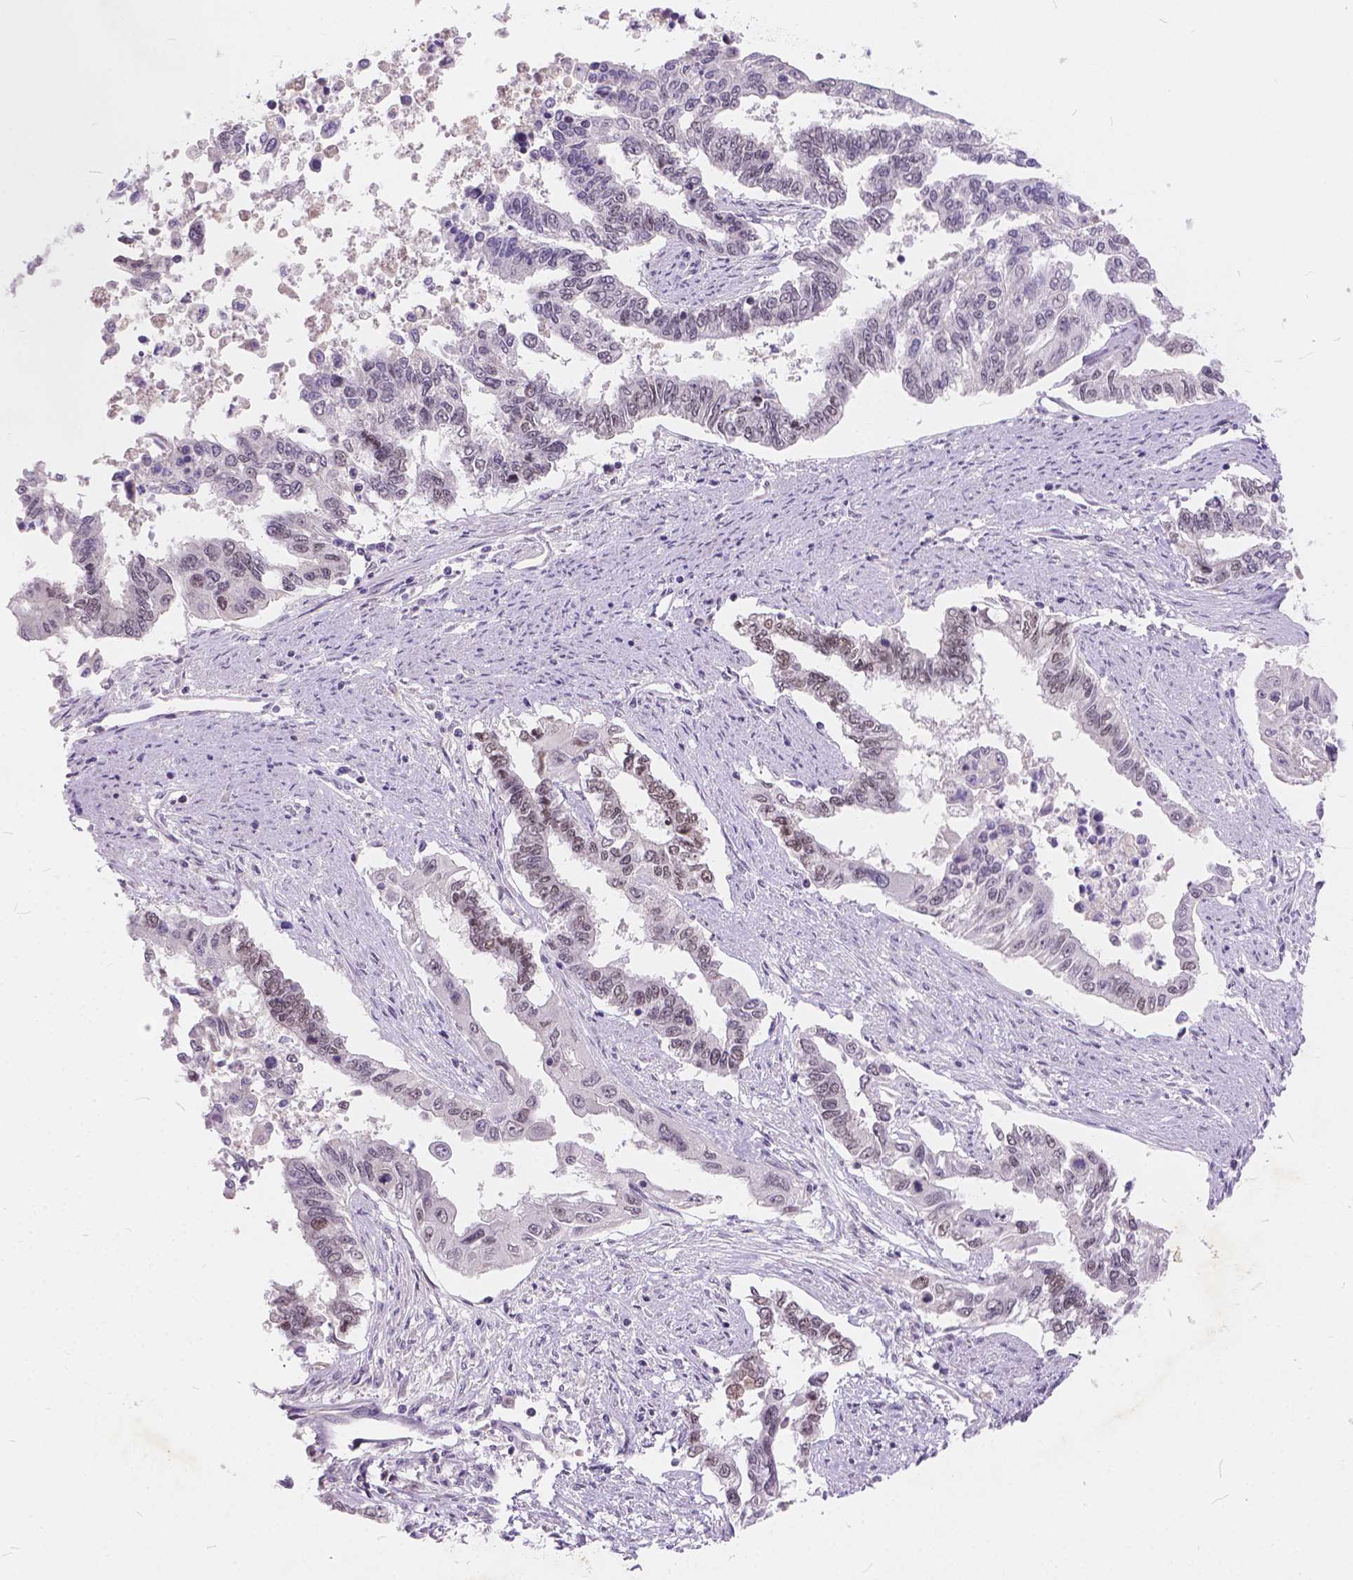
{"staining": {"intensity": "weak", "quantity": "25%-75%", "location": "nuclear"}, "tissue": "endometrial cancer", "cell_type": "Tumor cells", "image_type": "cancer", "snomed": [{"axis": "morphology", "description": "Adenocarcinoma, NOS"}, {"axis": "topography", "description": "Uterus"}], "caption": "Endometrial cancer stained for a protein displays weak nuclear positivity in tumor cells. (DAB = brown stain, brightfield microscopy at high magnification).", "gene": "FAM53A", "patient": {"sex": "female", "age": 59}}